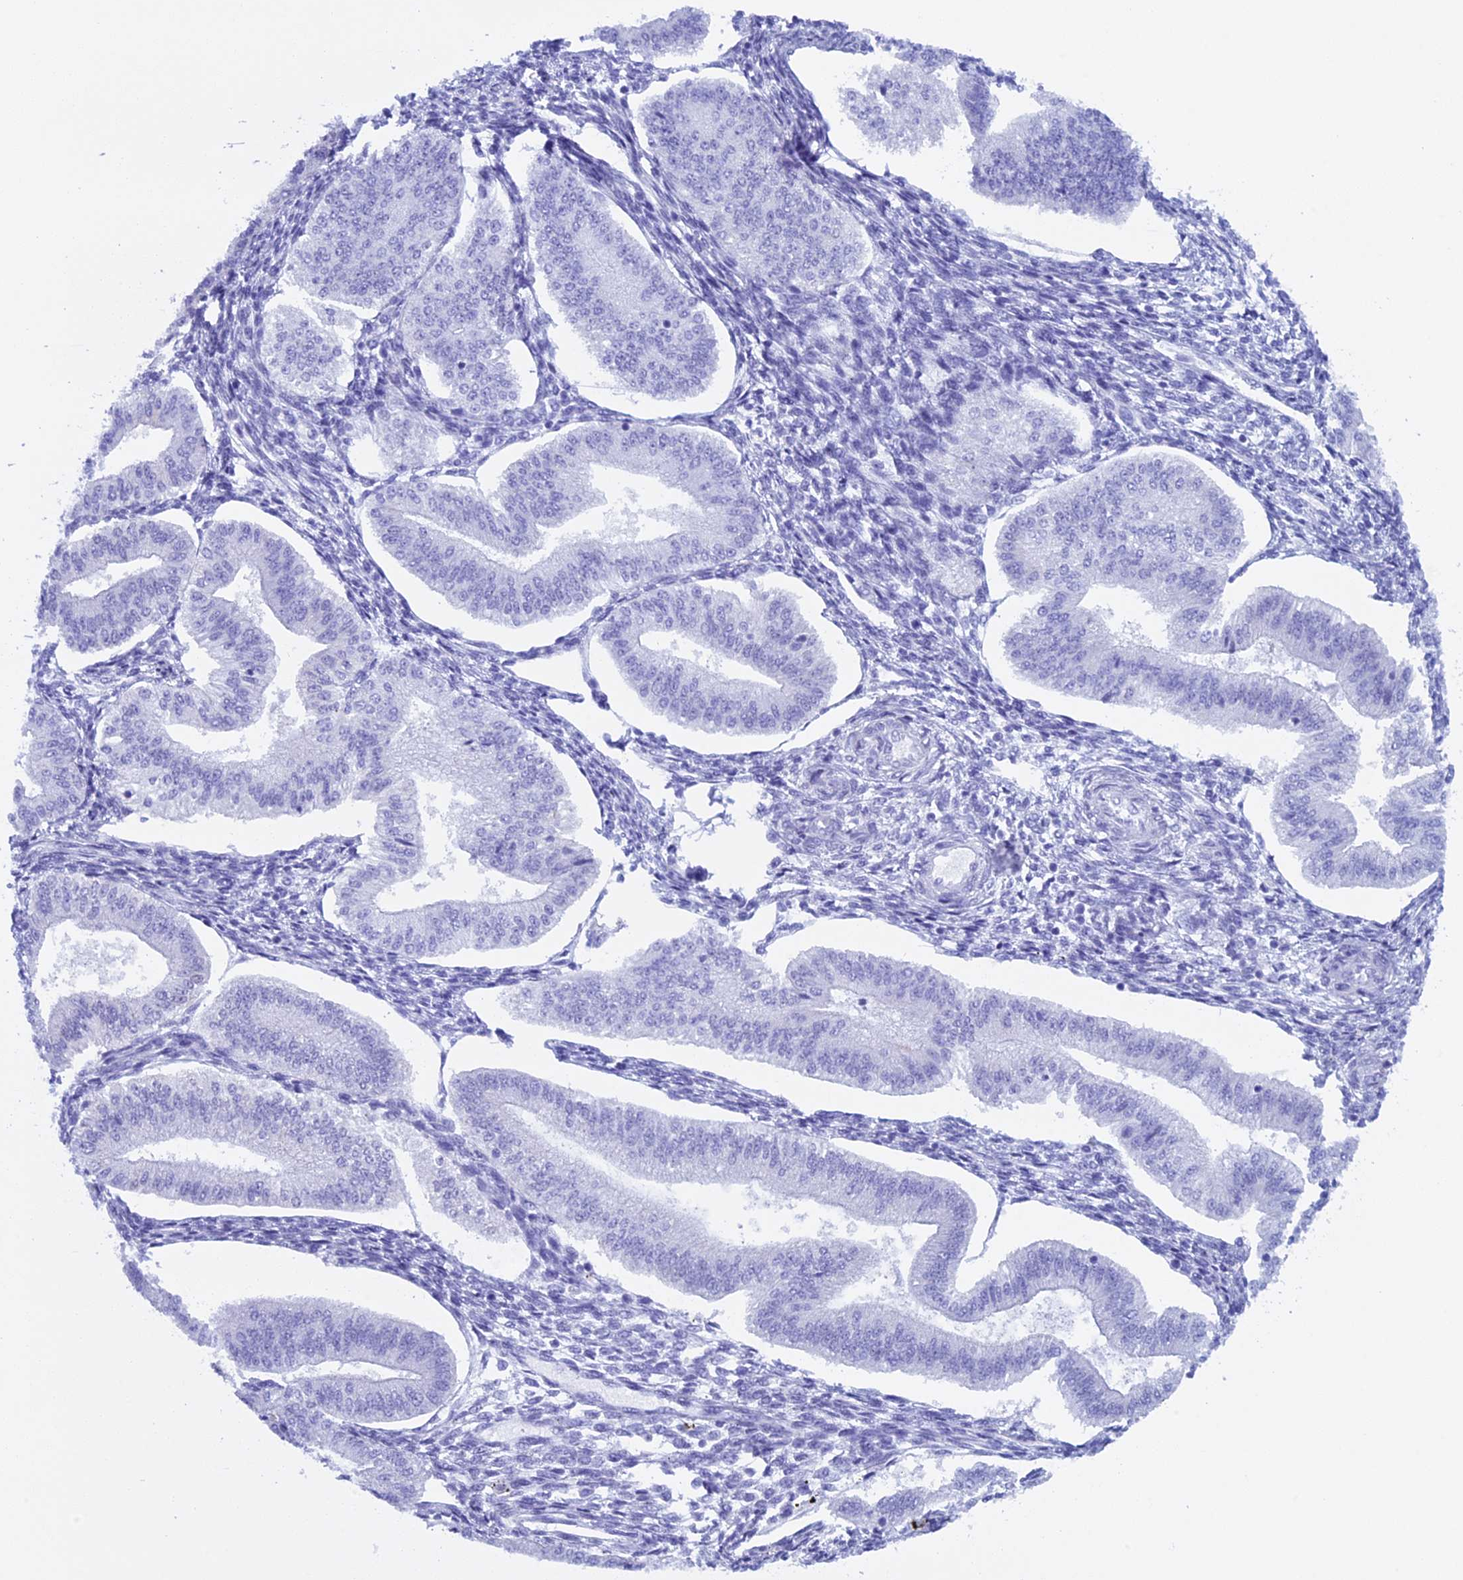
{"staining": {"intensity": "negative", "quantity": "none", "location": "none"}, "tissue": "endometrium", "cell_type": "Cells in endometrial stroma", "image_type": "normal", "snomed": [{"axis": "morphology", "description": "Normal tissue, NOS"}, {"axis": "topography", "description": "Endometrium"}], "caption": "This is an IHC micrograph of unremarkable human endometrium. There is no expression in cells in endometrial stroma.", "gene": "KCTD21", "patient": {"sex": "female", "age": 34}}